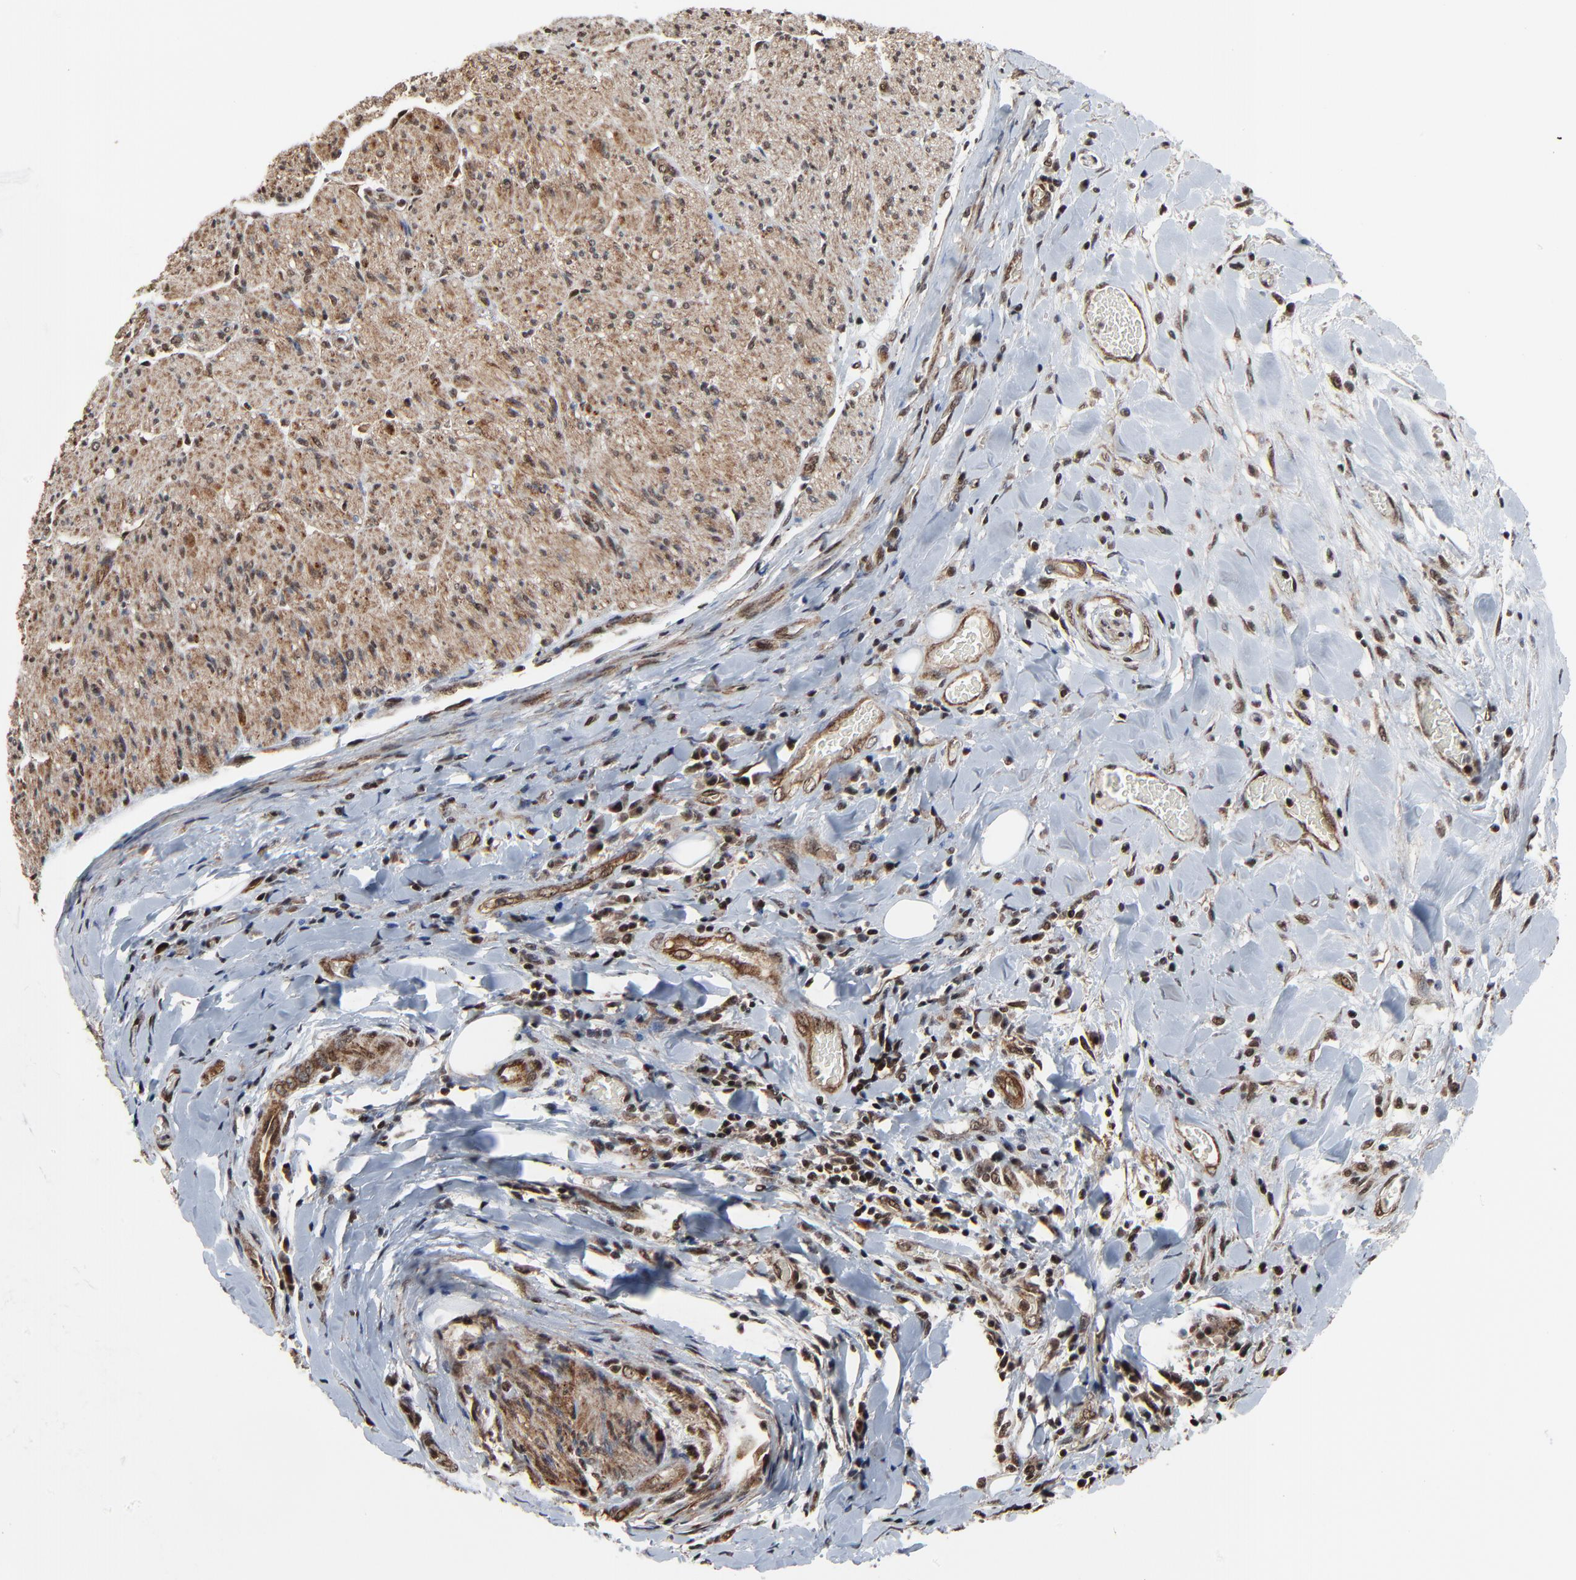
{"staining": {"intensity": "moderate", "quantity": ">75%", "location": "cytoplasmic/membranous,nuclear"}, "tissue": "liver cancer", "cell_type": "Tumor cells", "image_type": "cancer", "snomed": [{"axis": "morphology", "description": "Cholangiocarcinoma"}, {"axis": "topography", "description": "Liver"}], "caption": "This is a micrograph of immunohistochemistry staining of liver cholangiocarcinoma, which shows moderate positivity in the cytoplasmic/membranous and nuclear of tumor cells.", "gene": "RHOJ", "patient": {"sex": "male", "age": 58}}